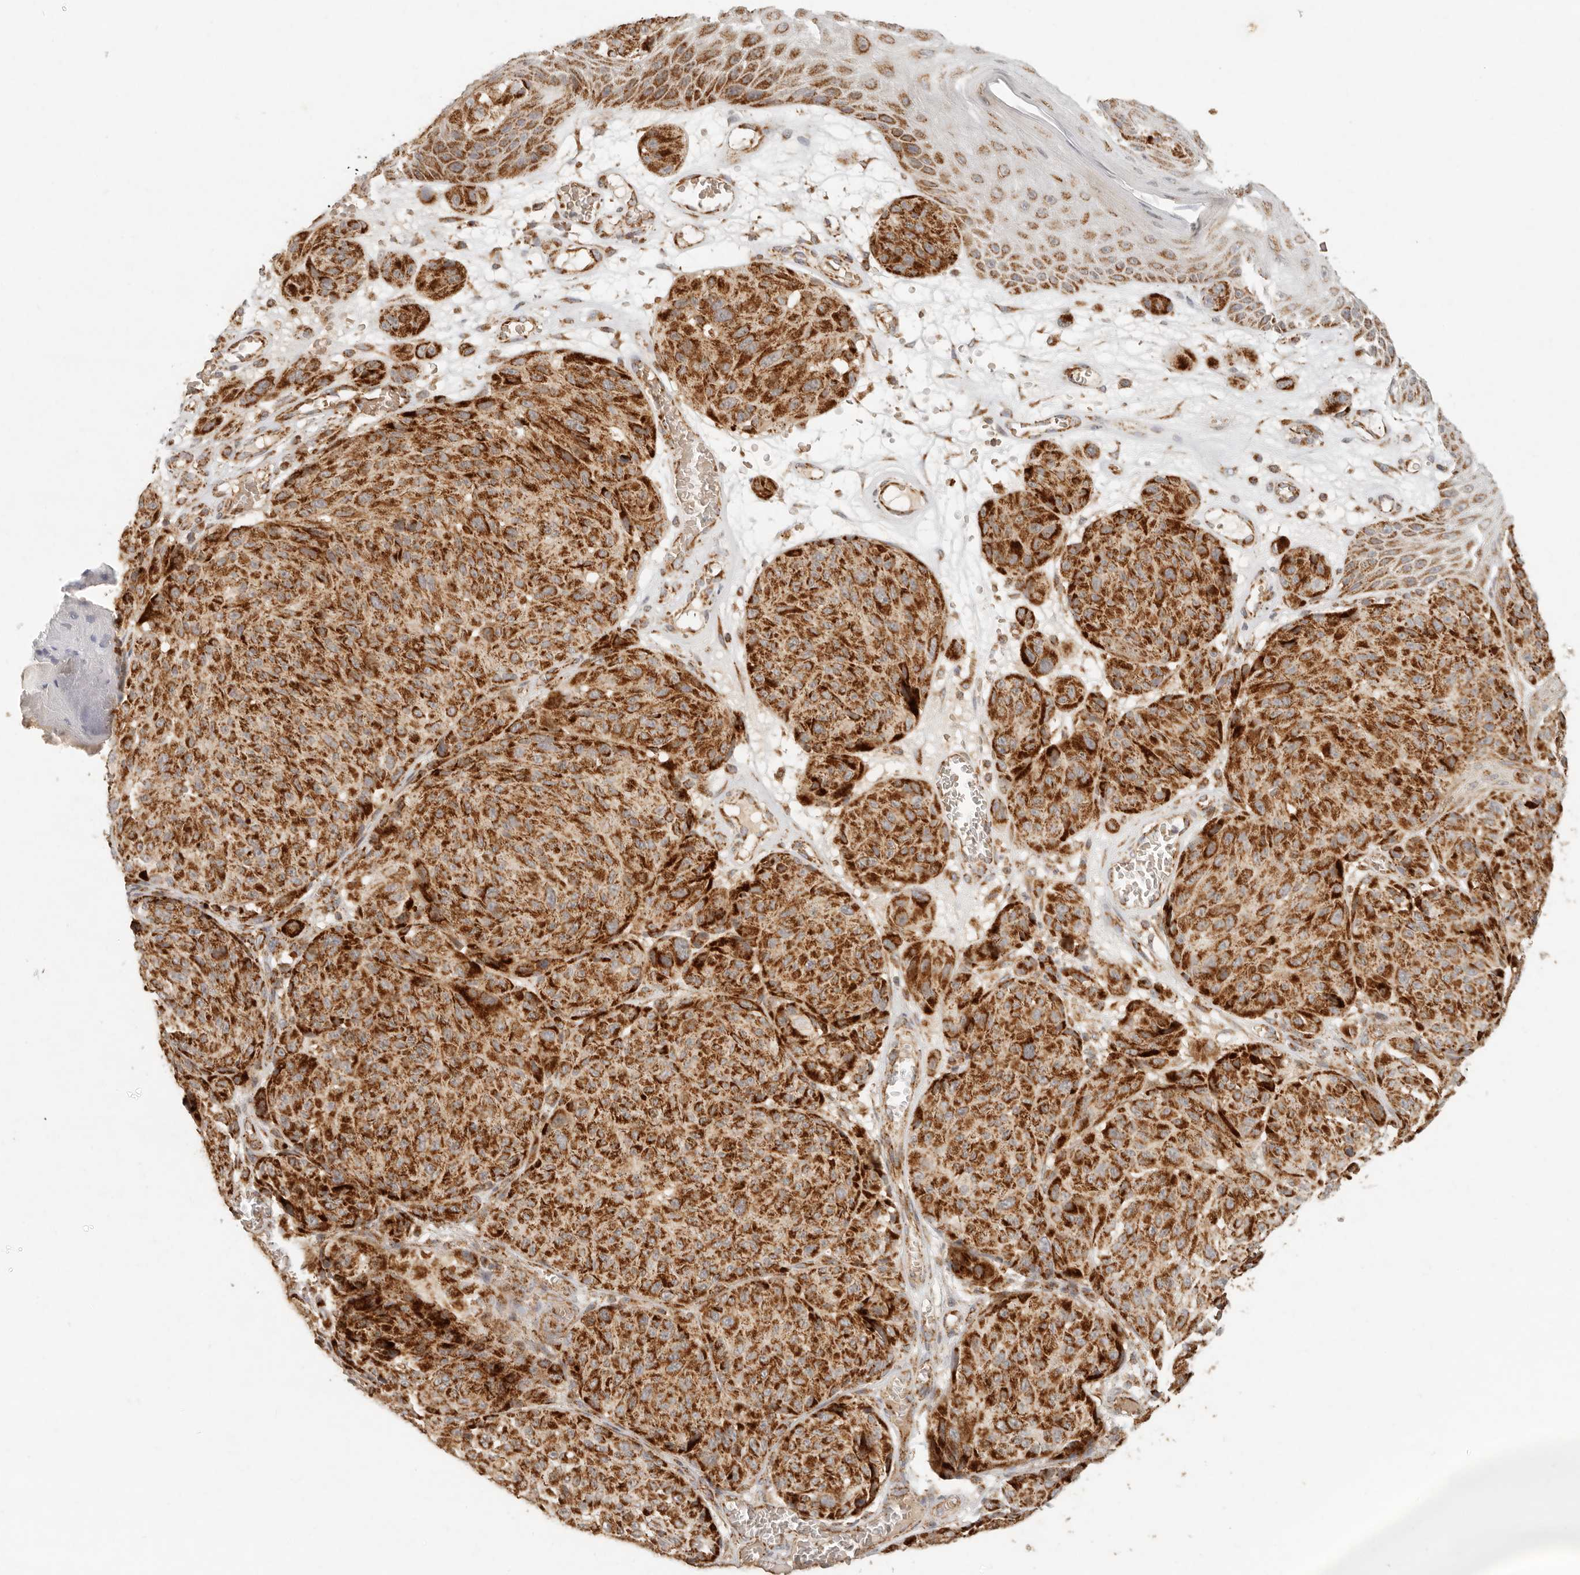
{"staining": {"intensity": "strong", "quantity": ">75%", "location": "cytoplasmic/membranous"}, "tissue": "melanoma", "cell_type": "Tumor cells", "image_type": "cancer", "snomed": [{"axis": "morphology", "description": "Malignant melanoma, NOS"}, {"axis": "topography", "description": "Skin"}], "caption": "Brown immunohistochemical staining in human malignant melanoma exhibits strong cytoplasmic/membranous positivity in approximately >75% of tumor cells. (DAB IHC, brown staining for protein, blue staining for nuclei).", "gene": "MRPL55", "patient": {"sex": "male", "age": 83}}